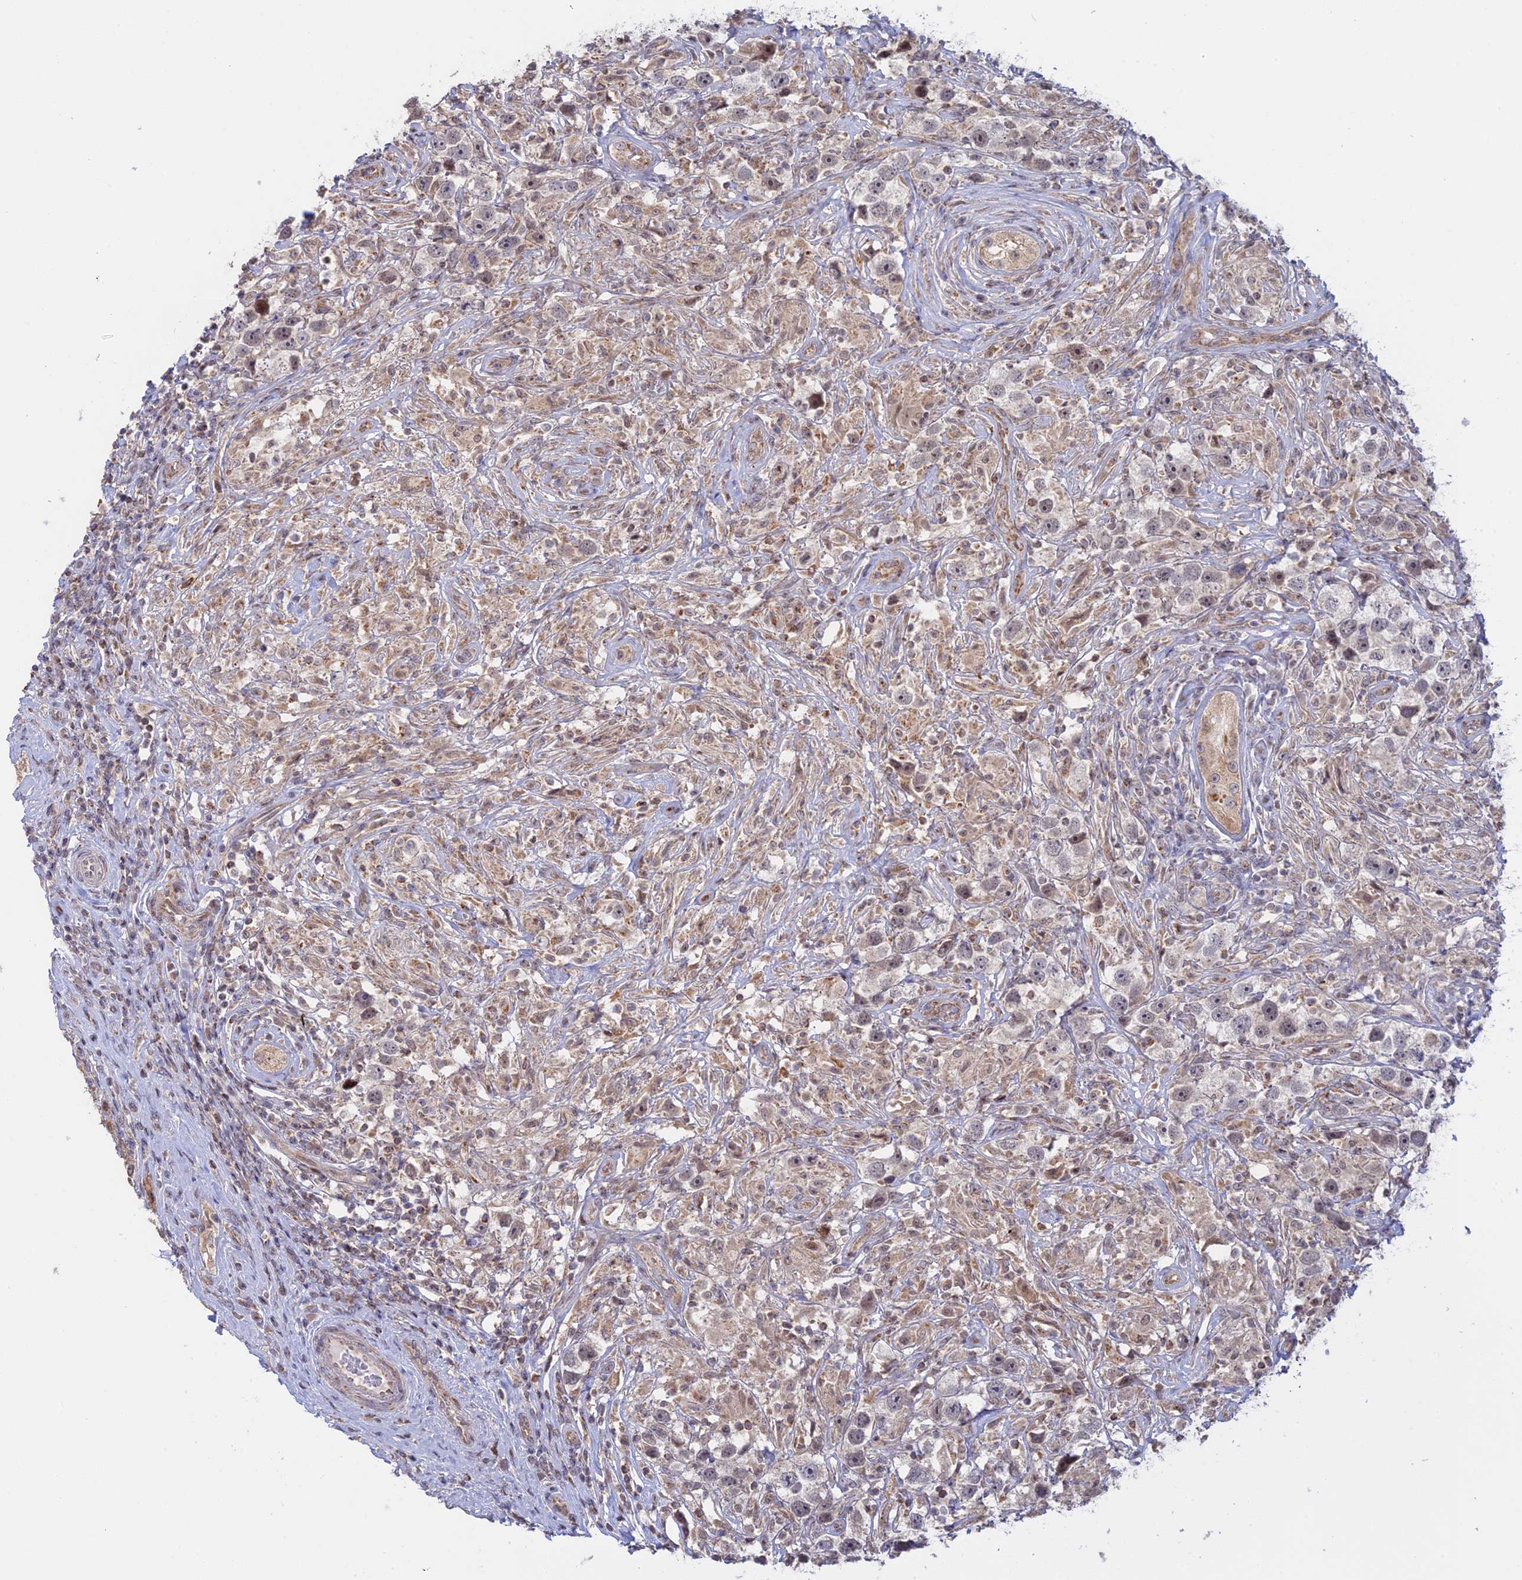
{"staining": {"intensity": "weak", "quantity": "25%-75%", "location": "nuclear"}, "tissue": "testis cancer", "cell_type": "Tumor cells", "image_type": "cancer", "snomed": [{"axis": "morphology", "description": "Seminoma, NOS"}, {"axis": "topography", "description": "Testis"}], "caption": "Weak nuclear protein positivity is appreciated in about 25%-75% of tumor cells in testis seminoma.", "gene": "GSKIP", "patient": {"sex": "male", "age": 49}}